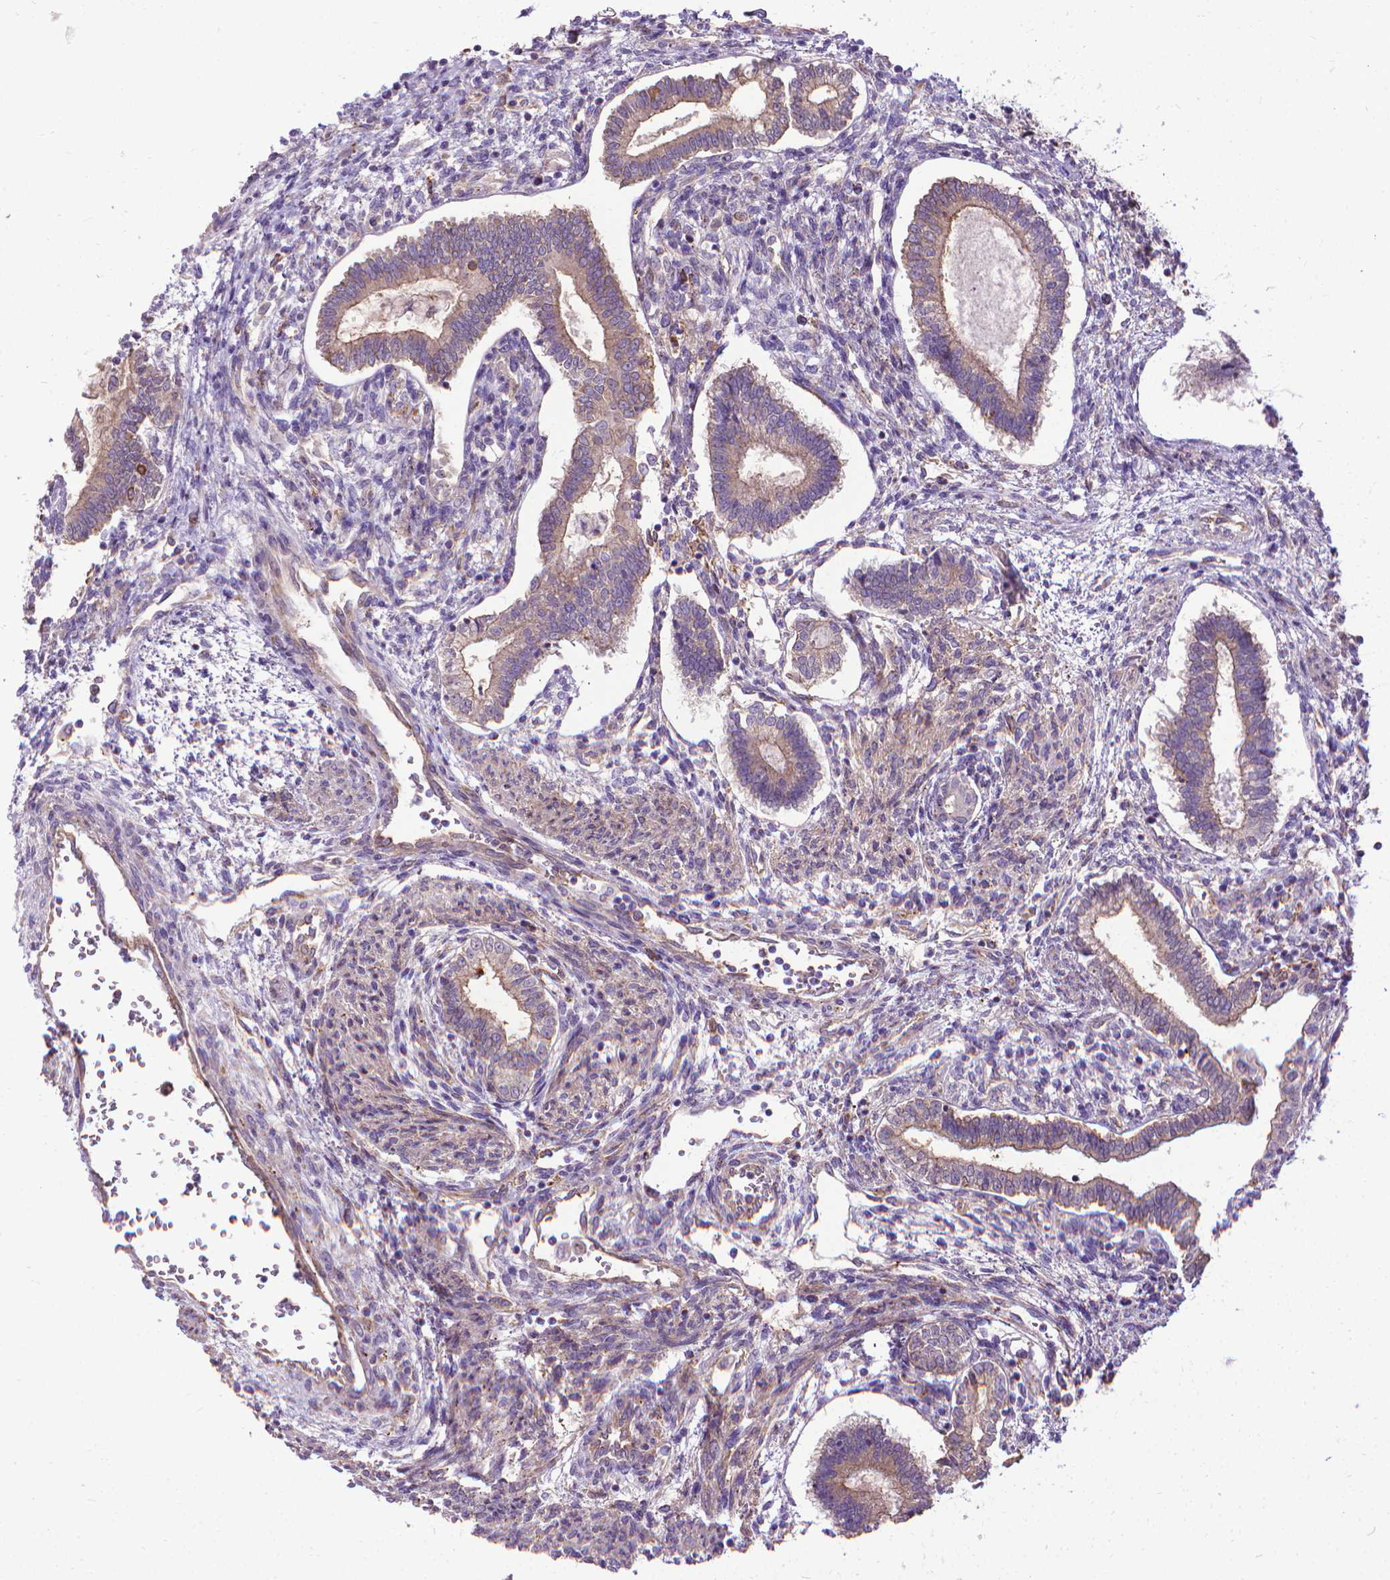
{"staining": {"intensity": "weak", "quantity": "25%-75%", "location": "cytoplasmic/membranous"}, "tissue": "testis cancer", "cell_type": "Tumor cells", "image_type": "cancer", "snomed": [{"axis": "morphology", "description": "Carcinoma, Embryonal, NOS"}, {"axis": "topography", "description": "Testis"}], "caption": "Protein expression analysis of human embryonal carcinoma (testis) reveals weak cytoplasmic/membranous staining in about 25%-75% of tumor cells.", "gene": "CFAP299", "patient": {"sex": "male", "age": 37}}